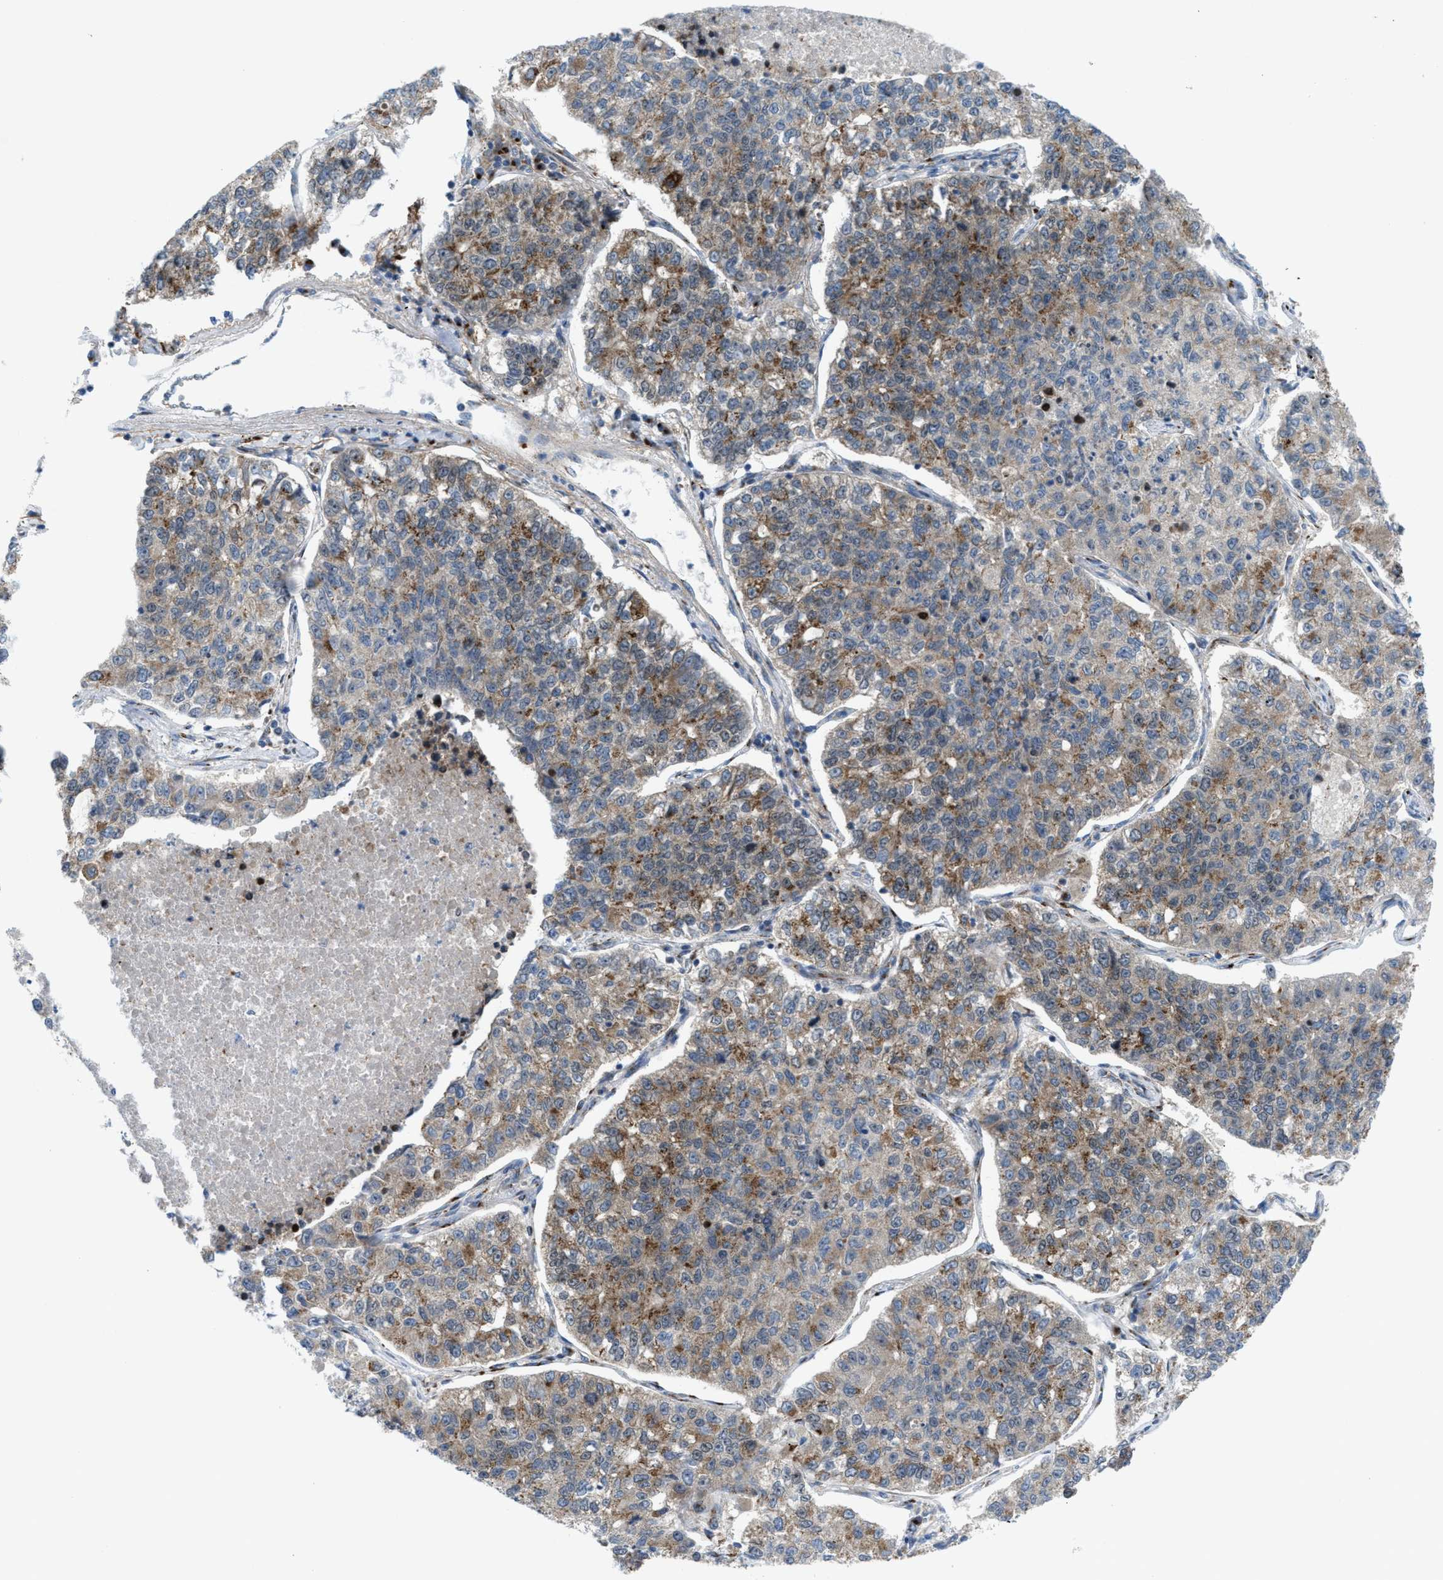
{"staining": {"intensity": "weak", "quantity": ">75%", "location": "cytoplasmic/membranous"}, "tissue": "lung cancer", "cell_type": "Tumor cells", "image_type": "cancer", "snomed": [{"axis": "morphology", "description": "Adenocarcinoma, NOS"}, {"axis": "topography", "description": "Lung"}], "caption": "Human lung cancer (adenocarcinoma) stained for a protein (brown) shows weak cytoplasmic/membranous positive staining in about >75% of tumor cells.", "gene": "SLC38A10", "patient": {"sex": "male", "age": 49}}